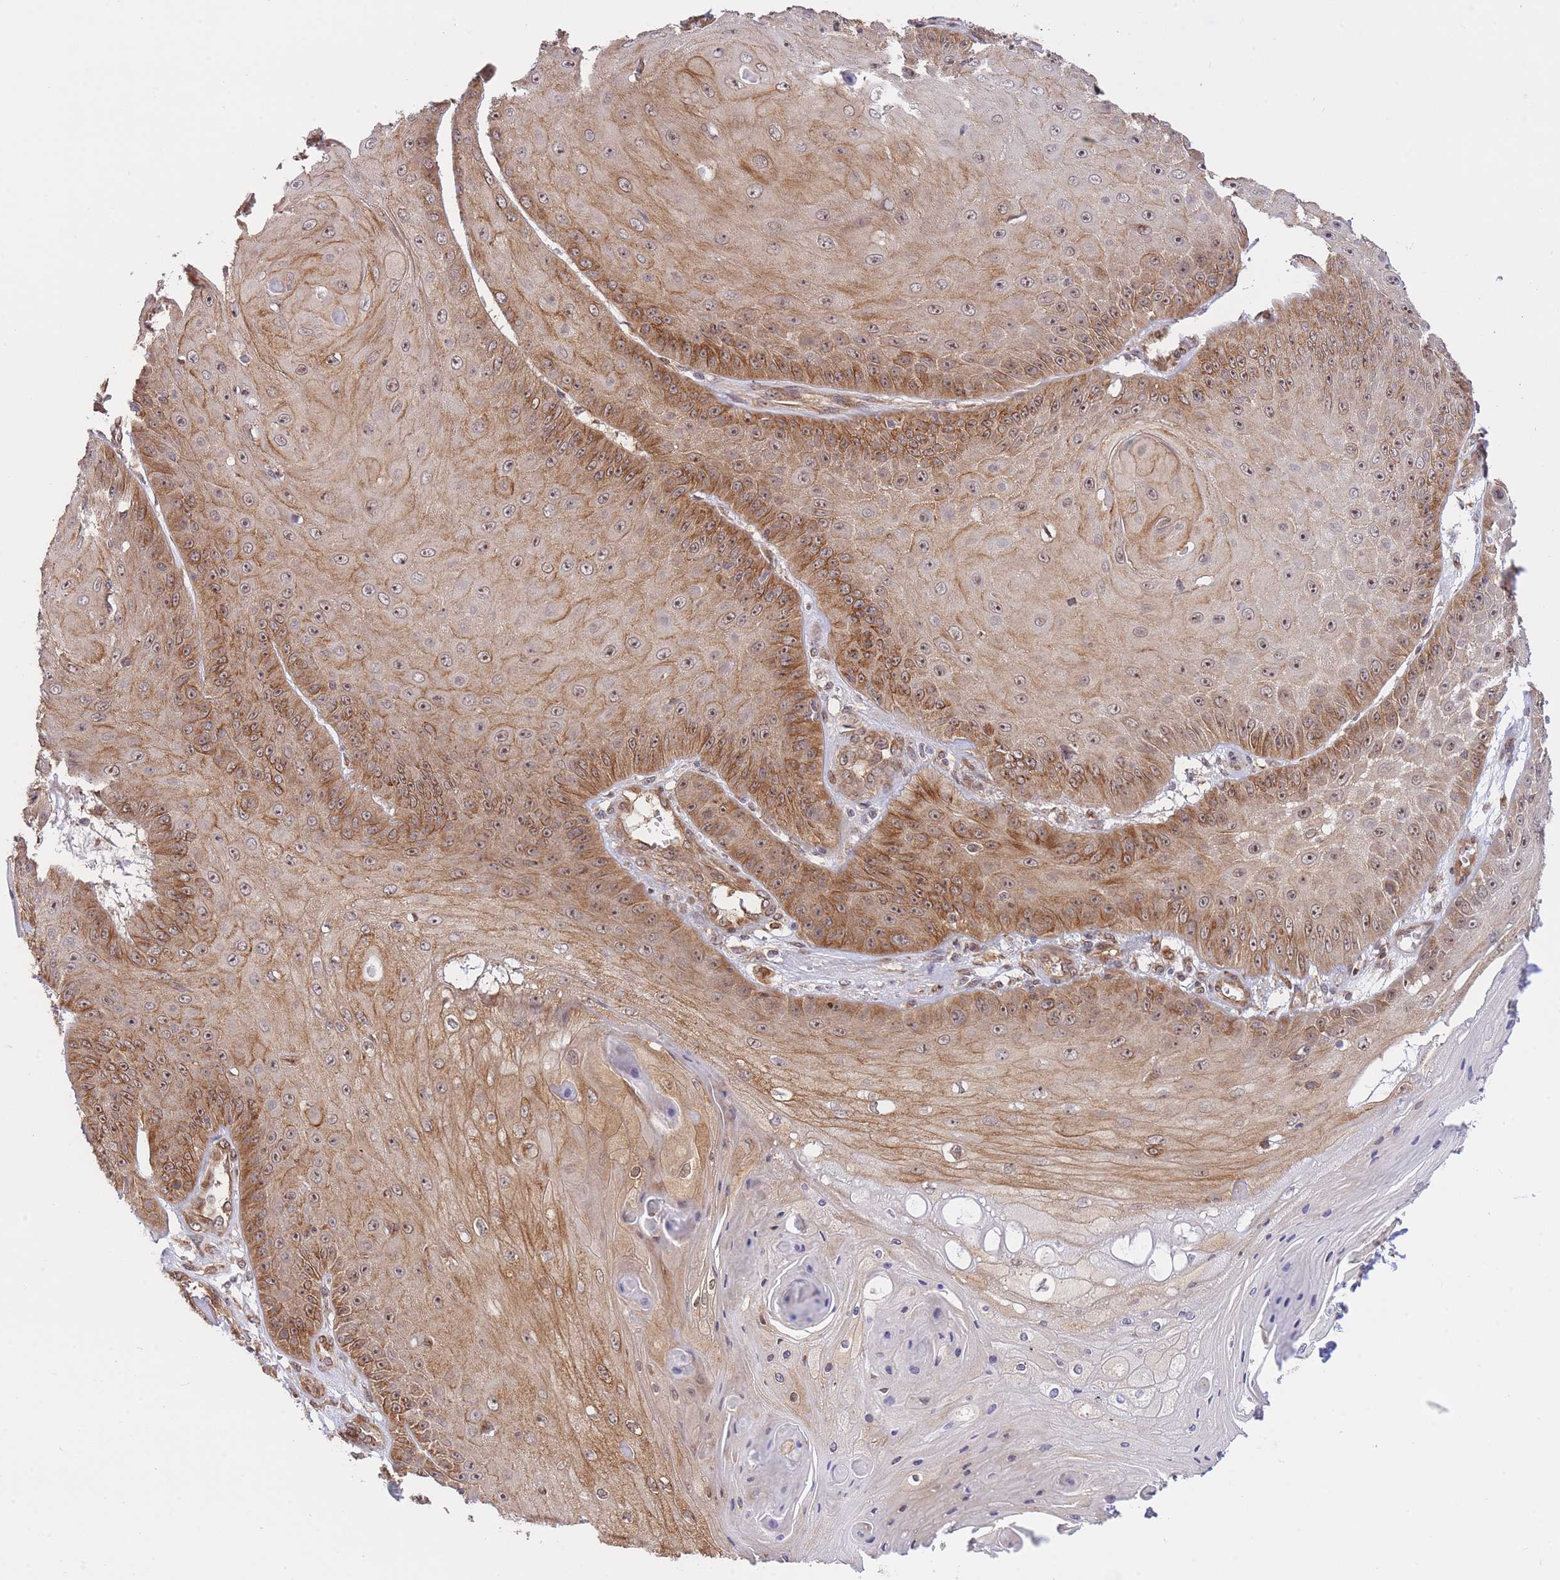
{"staining": {"intensity": "moderate", "quantity": ">75%", "location": "cytoplasmic/membranous"}, "tissue": "skin cancer", "cell_type": "Tumor cells", "image_type": "cancer", "snomed": [{"axis": "morphology", "description": "Squamous cell carcinoma, NOS"}, {"axis": "topography", "description": "Skin"}], "caption": "IHC staining of skin cancer, which exhibits medium levels of moderate cytoplasmic/membranous expression in about >75% of tumor cells indicating moderate cytoplasmic/membranous protein expression. The staining was performed using DAB (brown) for protein detection and nuclei were counterstained in hematoxylin (blue).", "gene": "EXOSC8", "patient": {"sex": "male", "age": 70}}